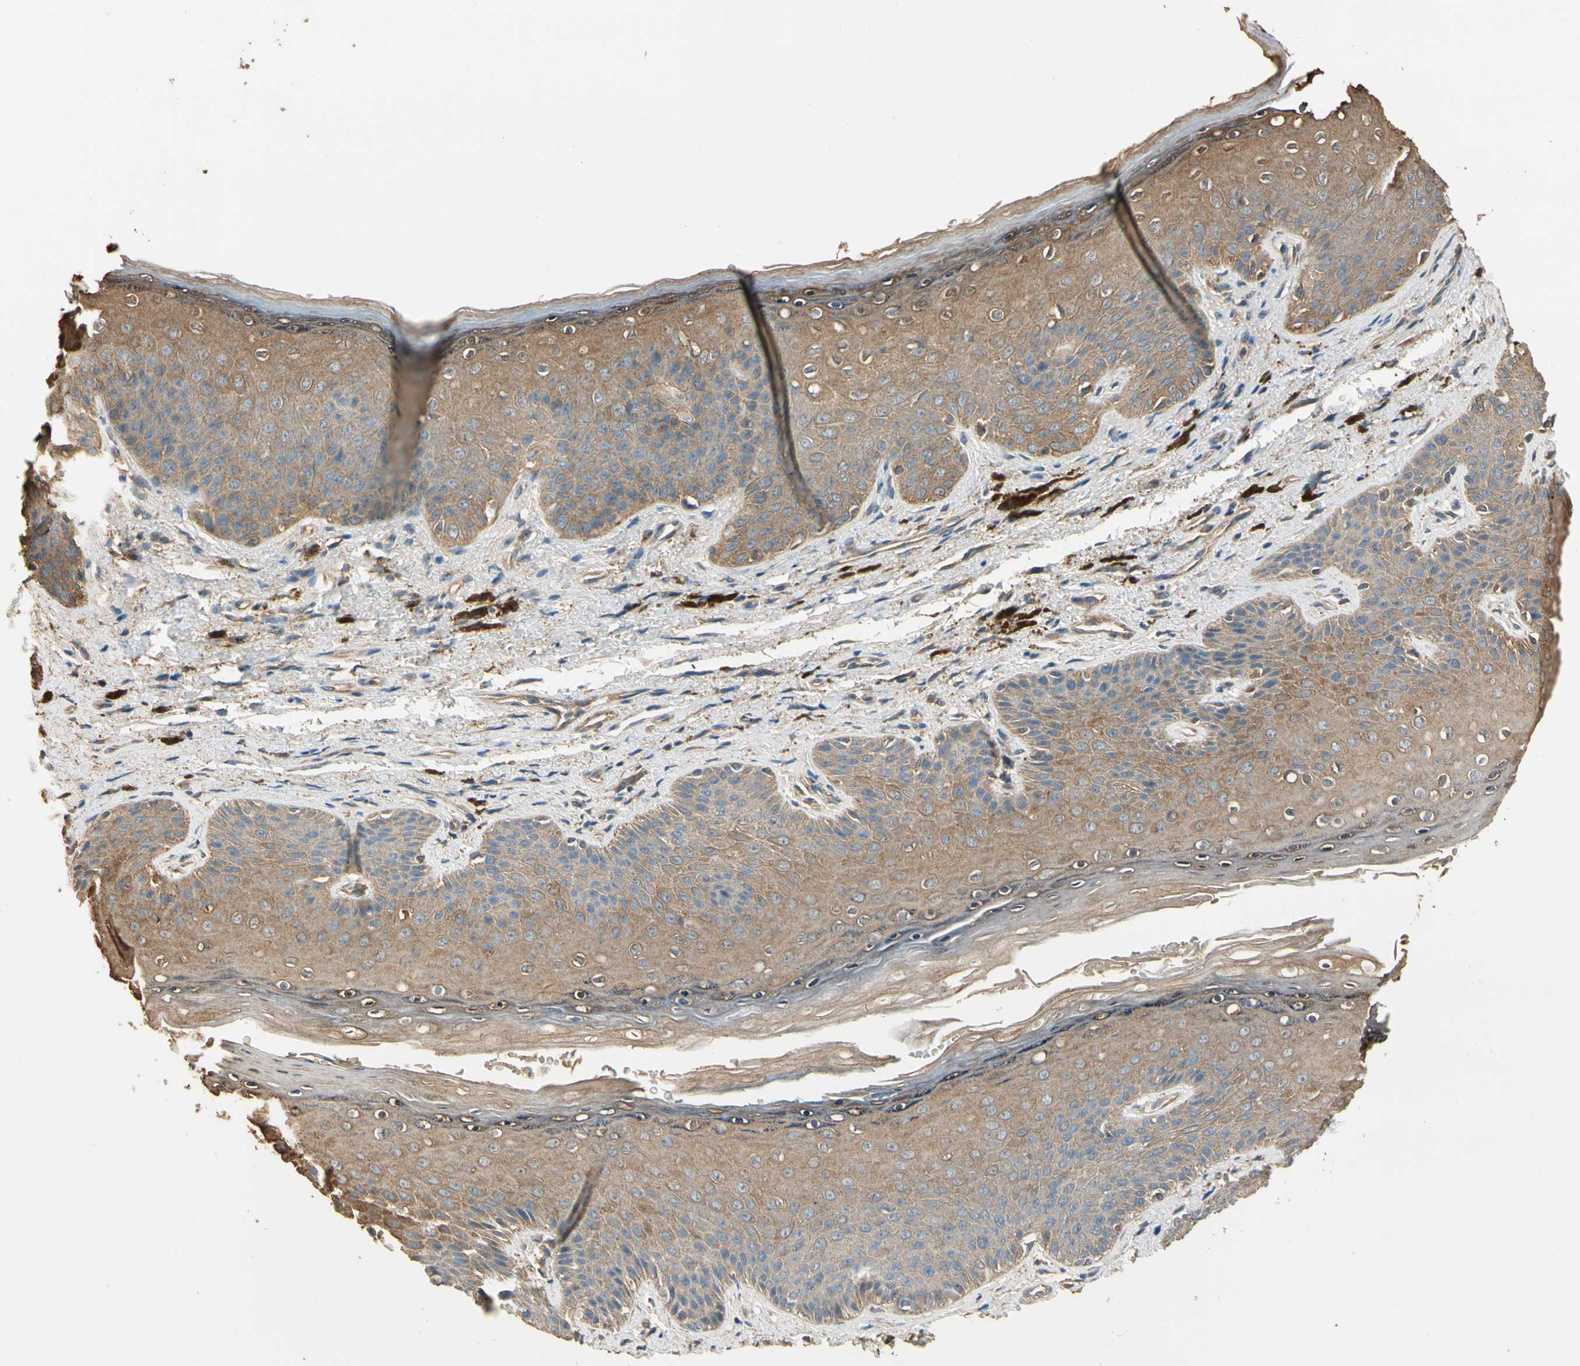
{"staining": {"intensity": "moderate", "quantity": ">75%", "location": "cytoplasmic/membranous"}, "tissue": "skin", "cell_type": "Epidermal cells", "image_type": "normal", "snomed": [{"axis": "morphology", "description": "Normal tissue, NOS"}, {"axis": "topography", "description": "Anal"}], "caption": "Protein staining by immunohistochemistry exhibits moderate cytoplasmic/membranous expression in about >75% of epidermal cells in unremarkable skin.", "gene": "CDH6", "patient": {"sex": "female", "age": 46}}